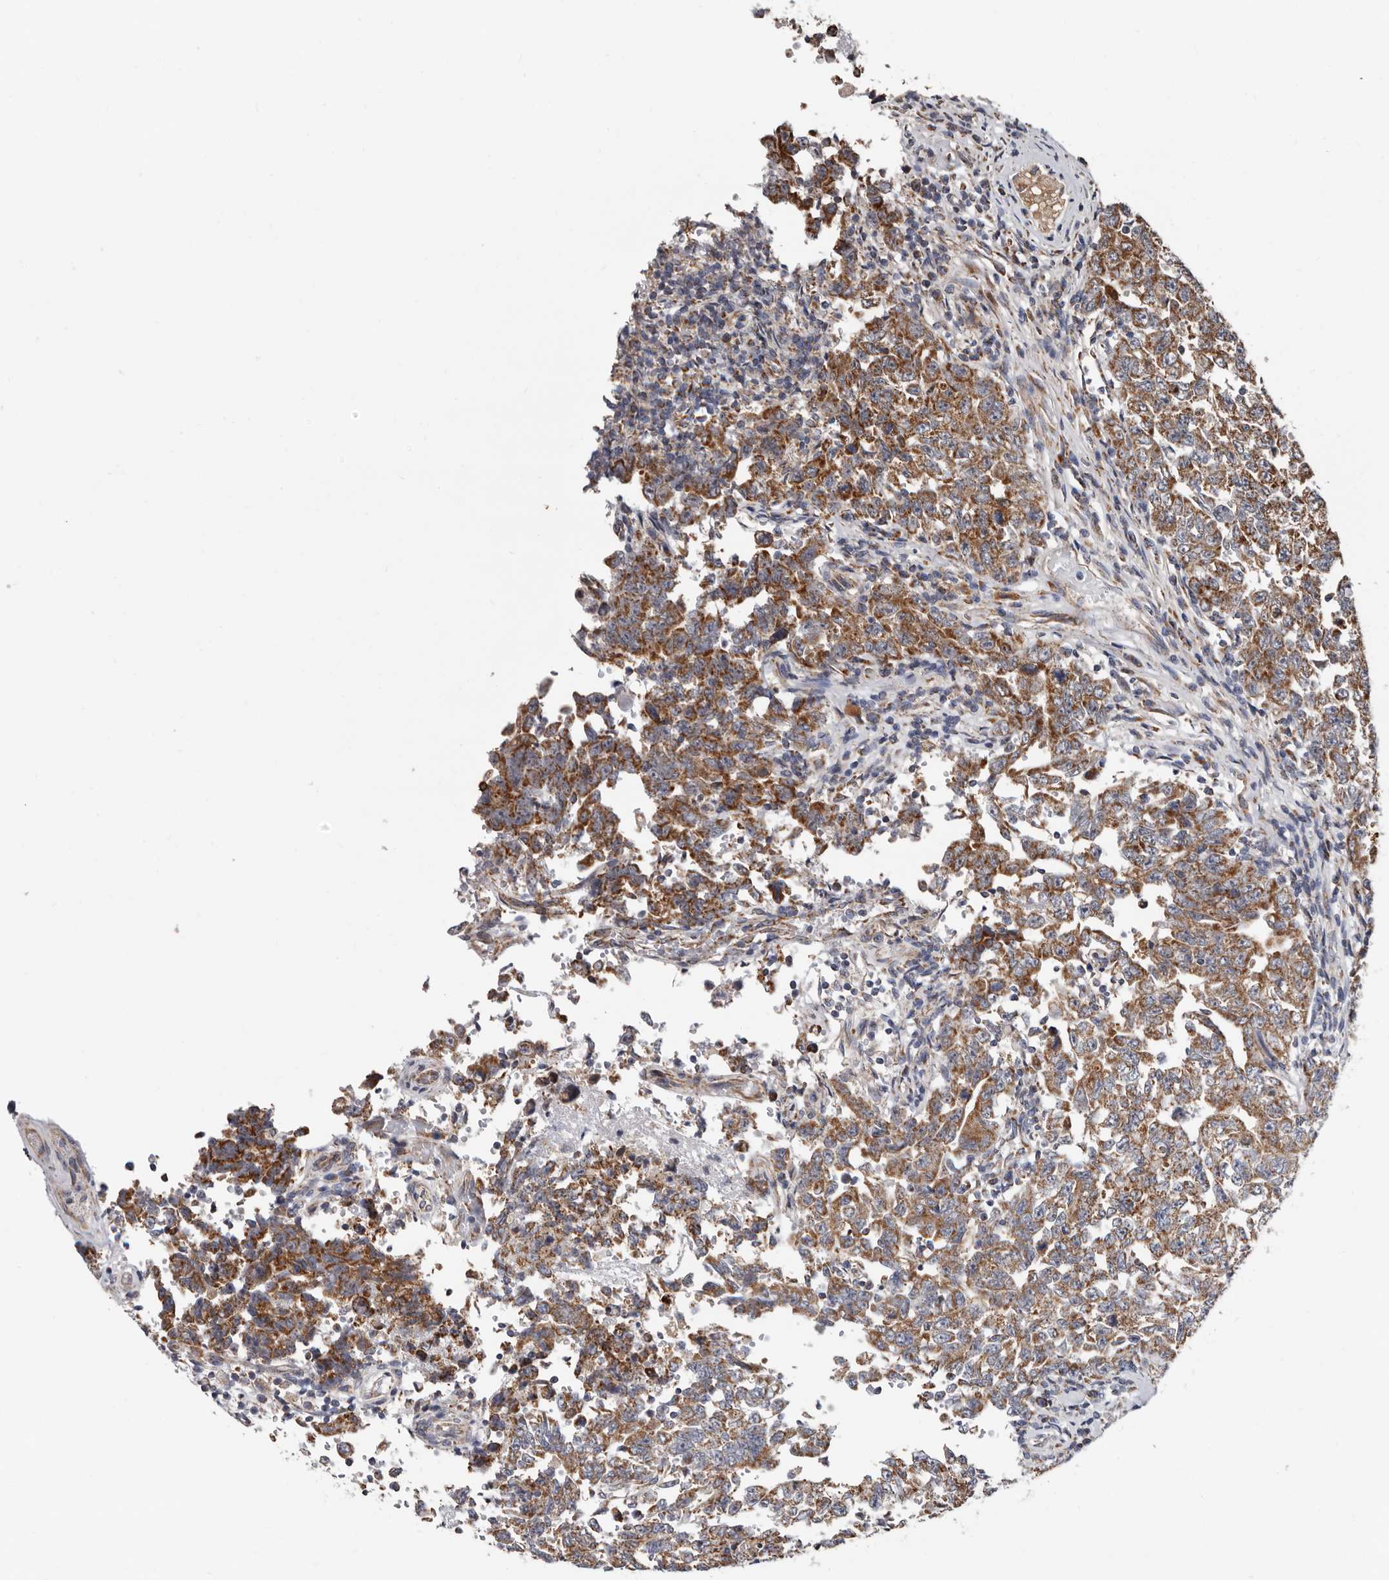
{"staining": {"intensity": "moderate", "quantity": ">75%", "location": "cytoplasmic/membranous"}, "tissue": "testis cancer", "cell_type": "Tumor cells", "image_type": "cancer", "snomed": [{"axis": "morphology", "description": "Carcinoma, Embryonal, NOS"}, {"axis": "topography", "description": "Testis"}], "caption": "Embryonal carcinoma (testis) stained with a brown dye shows moderate cytoplasmic/membranous positive positivity in approximately >75% of tumor cells.", "gene": "MRPL18", "patient": {"sex": "male", "age": 26}}